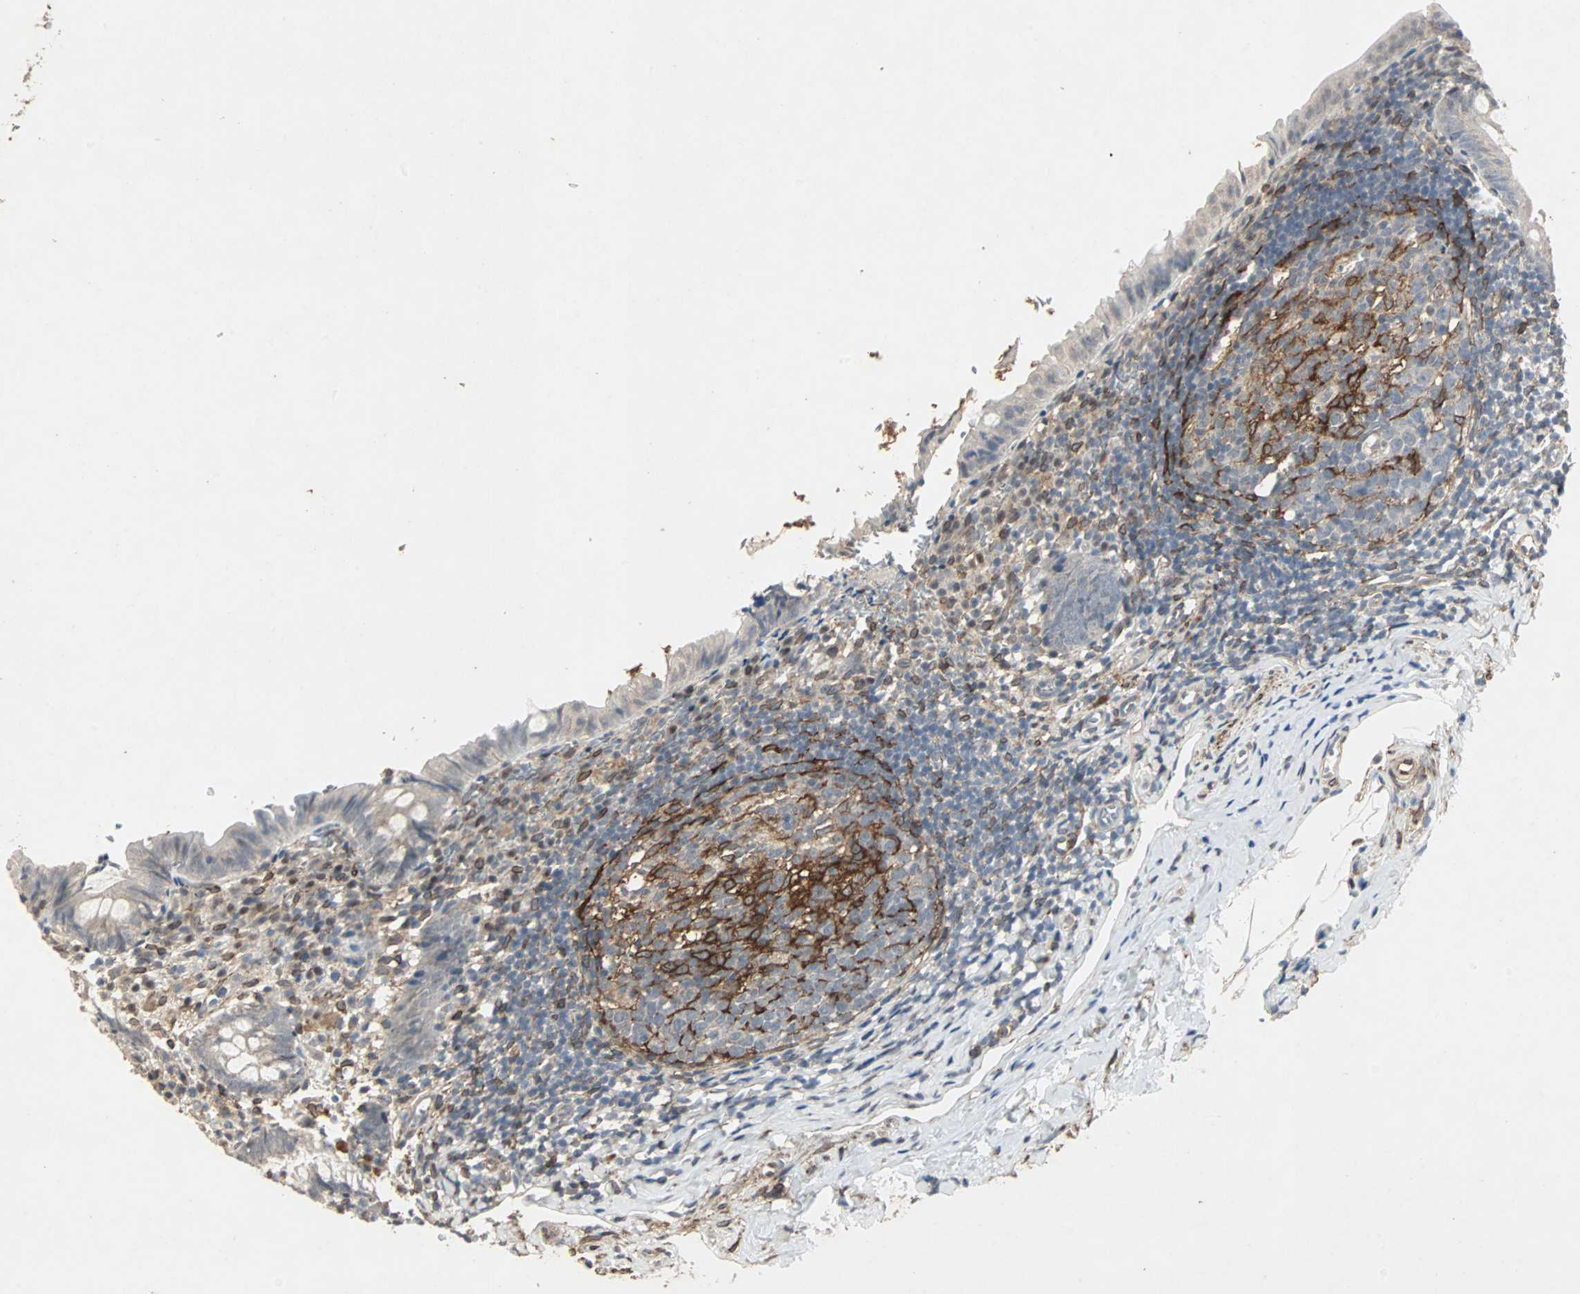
{"staining": {"intensity": "negative", "quantity": "none", "location": "none"}, "tissue": "appendix", "cell_type": "Glandular cells", "image_type": "normal", "snomed": [{"axis": "morphology", "description": "Normal tissue, NOS"}, {"axis": "topography", "description": "Appendix"}], "caption": "This is a histopathology image of immunohistochemistry (IHC) staining of benign appendix, which shows no expression in glandular cells.", "gene": "TRPV4", "patient": {"sex": "female", "age": 10}}